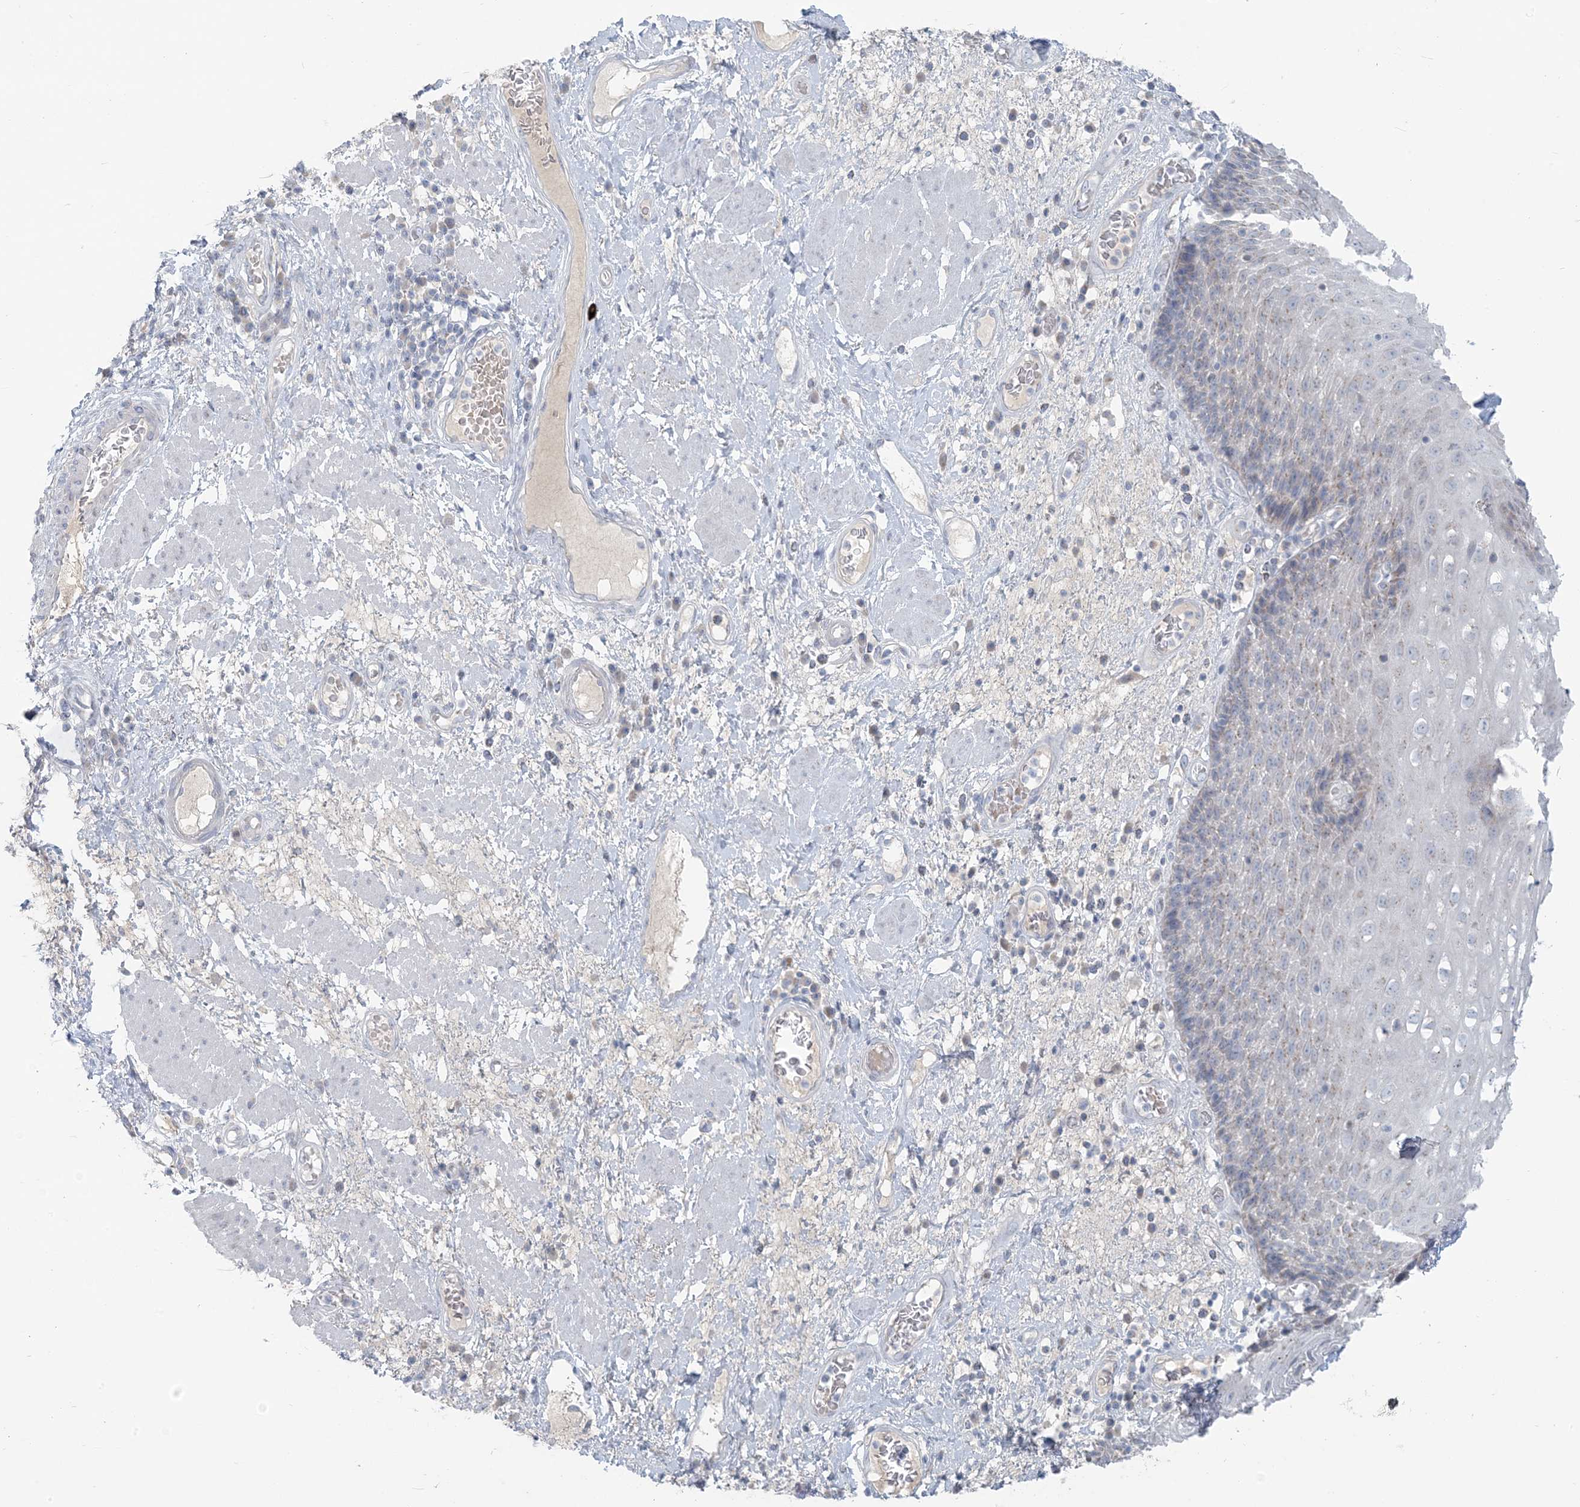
{"staining": {"intensity": "weak", "quantity": "<25%", "location": "cytoplasmic/membranous"}, "tissue": "esophagus", "cell_type": "Squamous epithelial cells", "image_type": "normal", "snomed": [{"axis": "morphology", "description": "Normal tissue, NOS"}, {"axis": "morphology", "description": "Adenocarcinoma, NOS"}, {"axis": "topography", "description": "Esophagus"}], "caption": "DAB immunohistochemical staining of normal human esophagus demonstrates no significant expression in squamous epithelial cells.", "gene": "SCML1", "patient": {"sex": "male", "age": 62}}